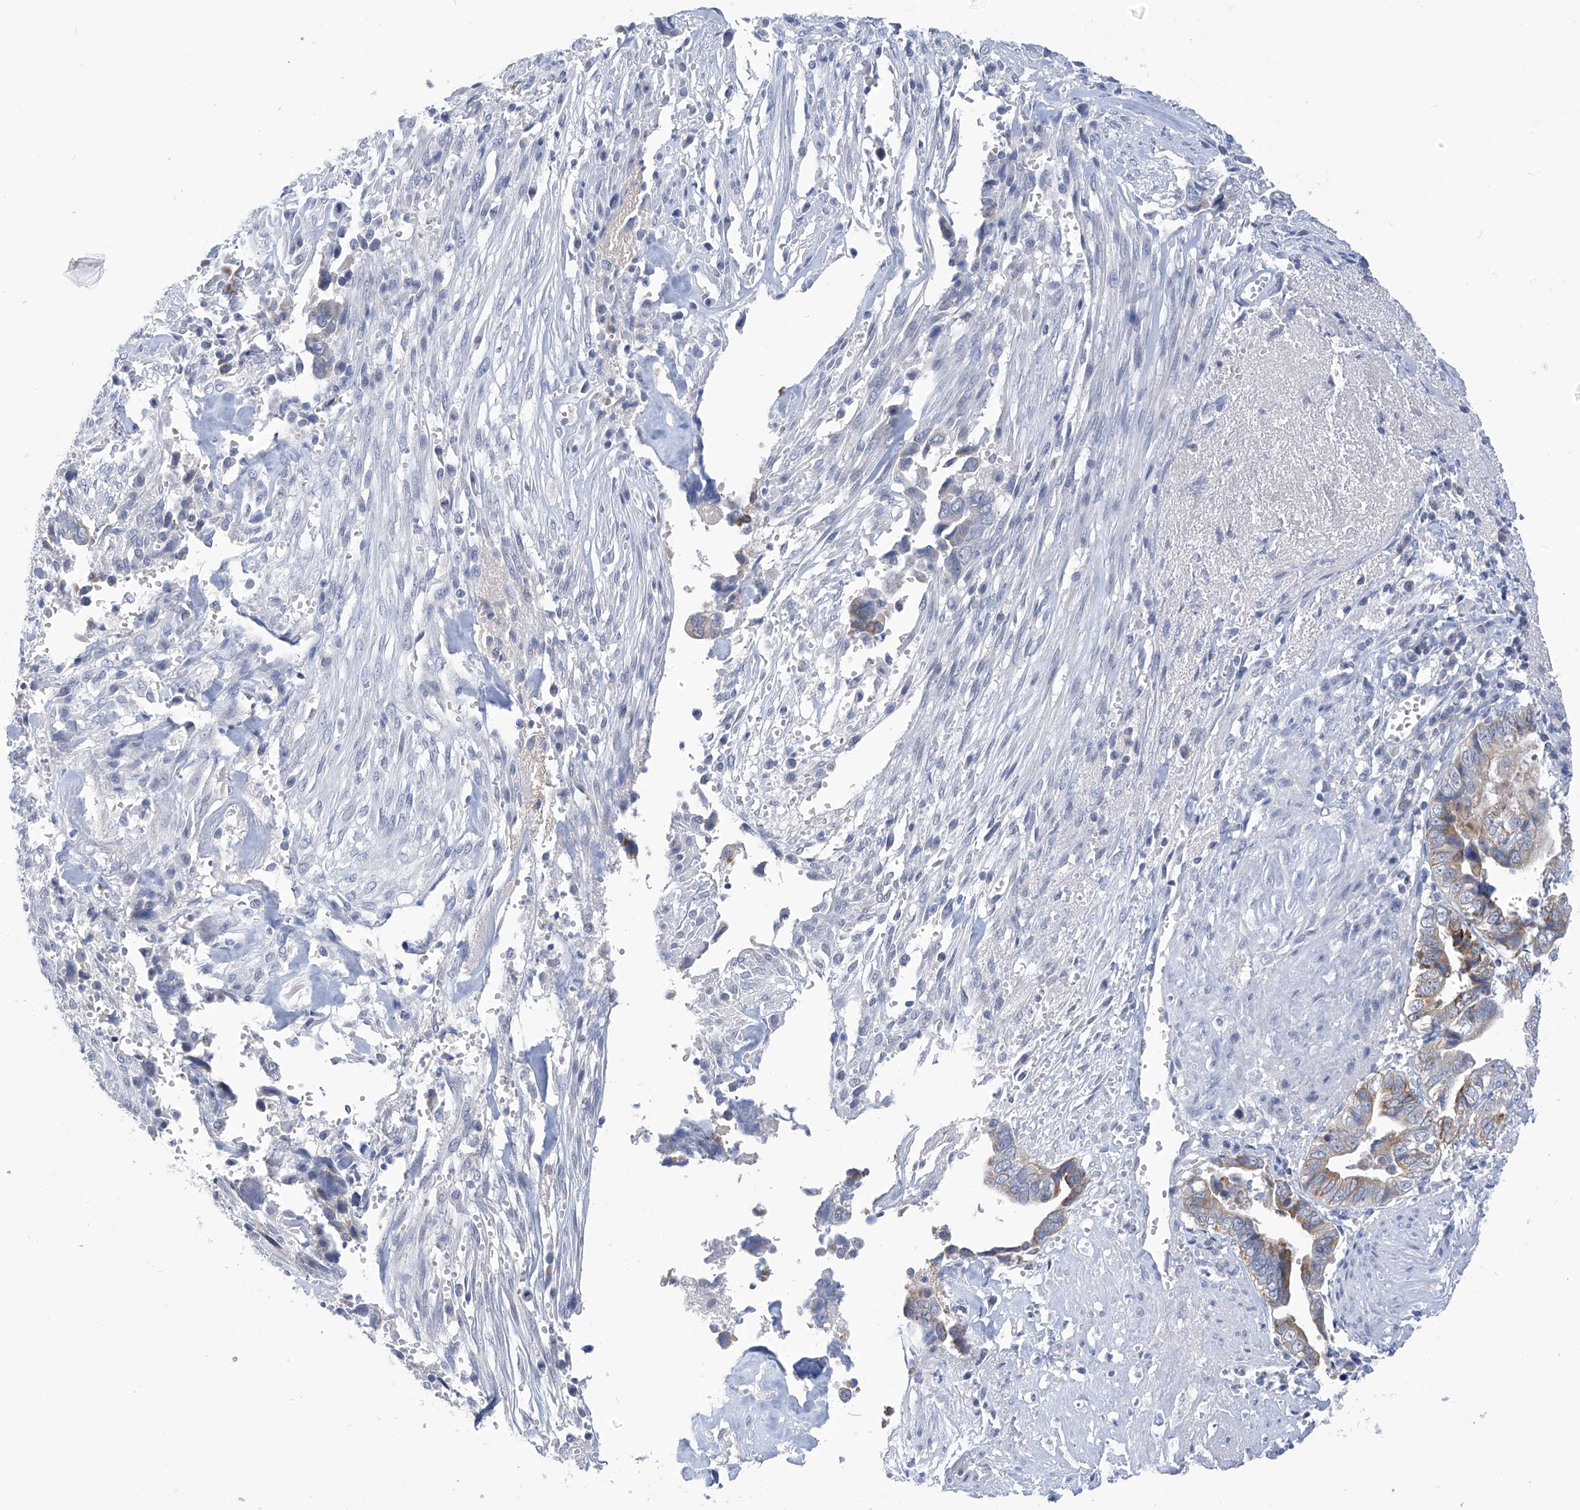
{"staining": {"intensity": "moderate", "quantity": "<25%", "location": "cytoplasmic/membranous"}, "tissue": "liver cancer", "cell_type": "Tumor cells", "image_type": "cancer", "snomed": [{"axis": "morphology", "description": "Cholangiocarcinoma"}, {"axis": "topography", "description": "Liver"}], "caption": "Brown immunohistochemical staining in liver cancer exhibits moderate cytoplasmic/membranous expression in about <25% of tumor cells.", "gene": "IBA57", "patient": {"sex": "female", "age": 79}}